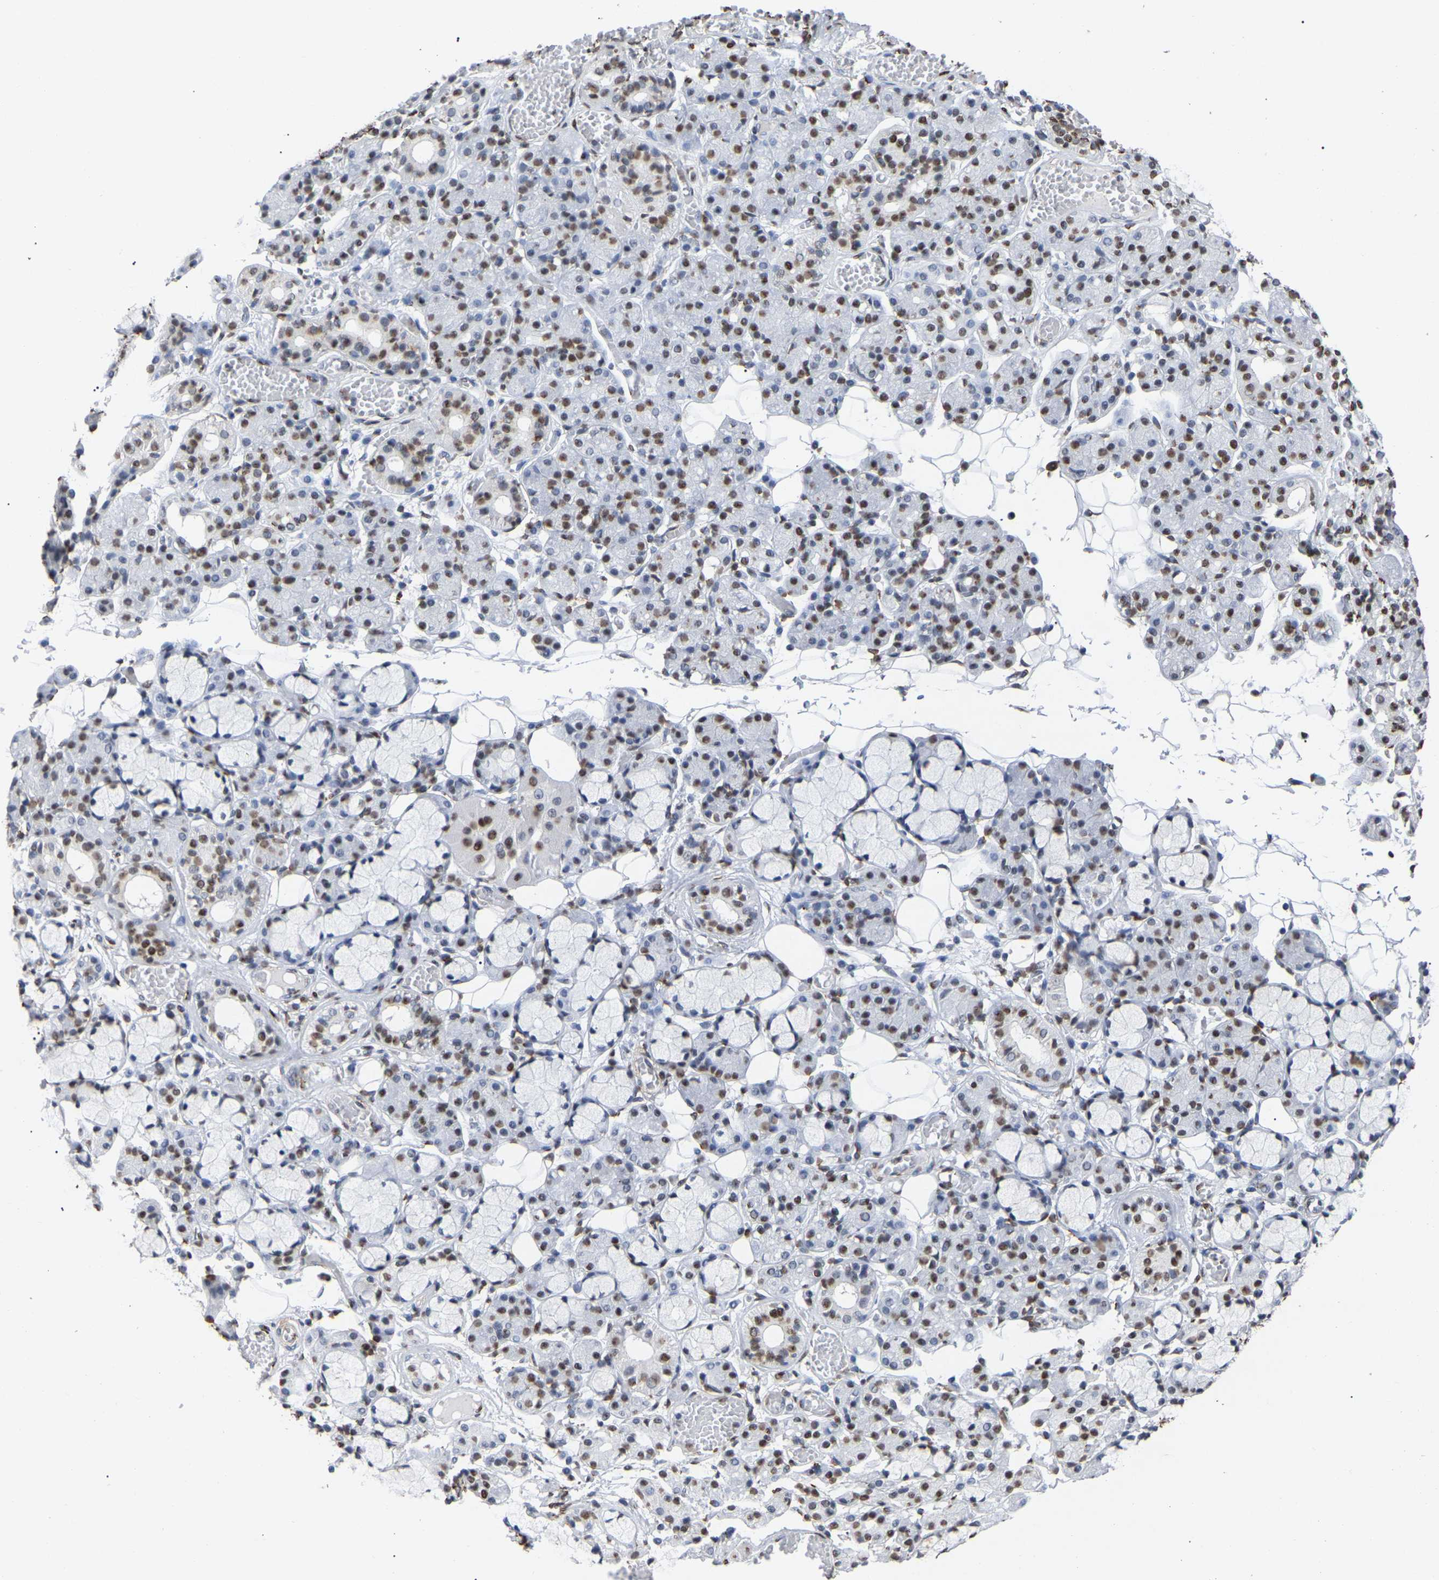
{"staining": {"intensity": "strong", "quantity": ">75%", "location": "nuclear"}, "tissue": "salivary gland", "cell_type": "Glandular cells", "image_type": "normal", "snomed": [{"axis": "morphology", "description": "Normal tissue, NOS"}, {"axis": "topography", "description": "Salivary gland"}], "caption": "Immunohistochemical staining of unremarkable salivary gland demonstrates high levels of strong nuclear positivity in approximately >75% of glandular cells.", "gene": "RBL2", "patient": {"sex": "male", "age": 63}}